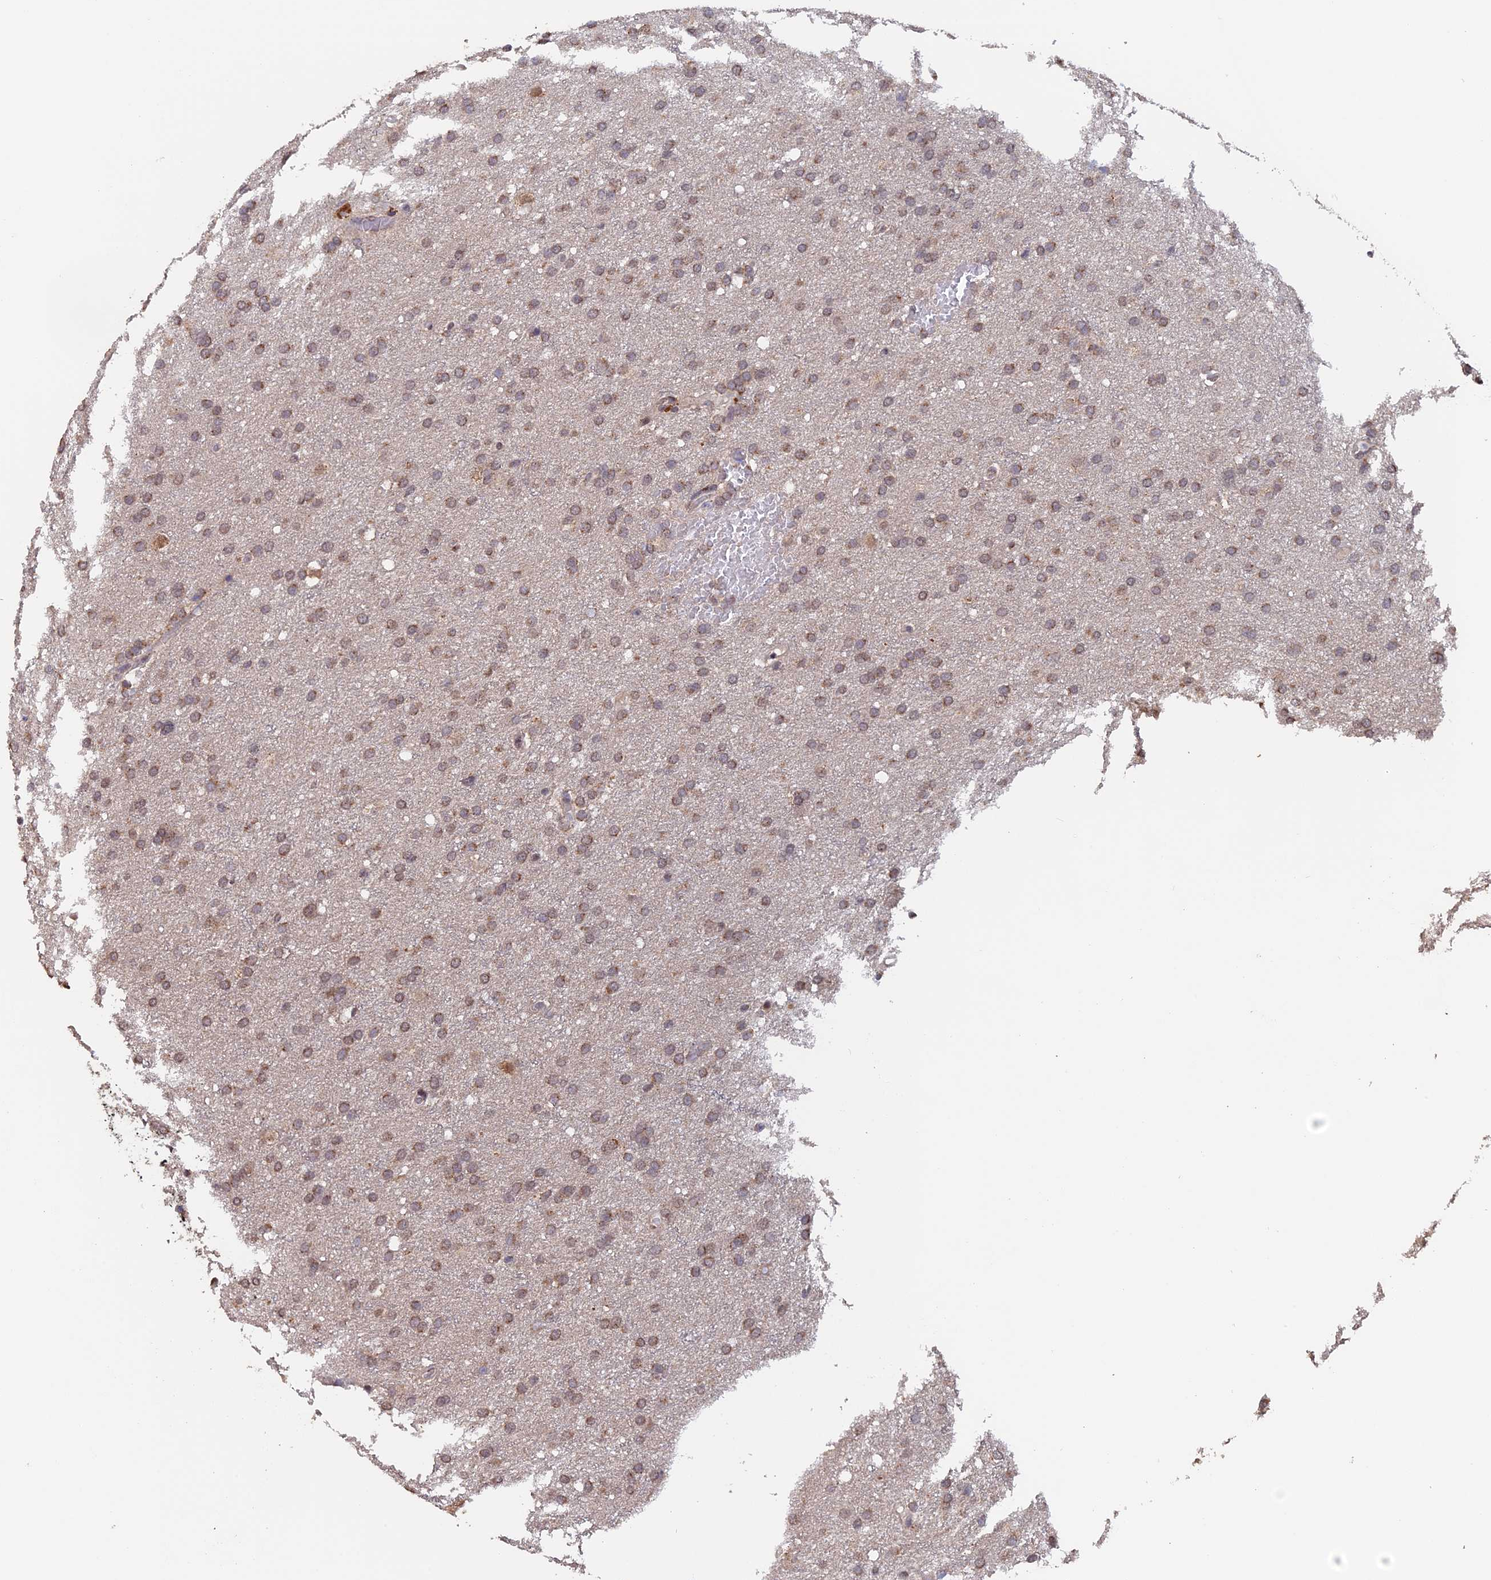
{"staining": {"intensity": "moderate", "quantity": ">75%", "location": "cytoplasmic/membranous,nuclear"}, "tissue": "glioma", "cell_type": "Tumor cells", "image_type": "cancer", "snomed": [{"axis": "morphology", "description": "Glioma, malignant, High grade"}, {"axis": "topography", "description": "Cerebral cortex"}], "caption": "Immunohistochemical staining of malignant glioma (high-grade) reveals medium levels of moderate cytoplasmic/membranous and nuclear positivity in about >75% of tumor cells.", "gene": "PIGQ", "patient": {"sex": "female", "age": 36}}